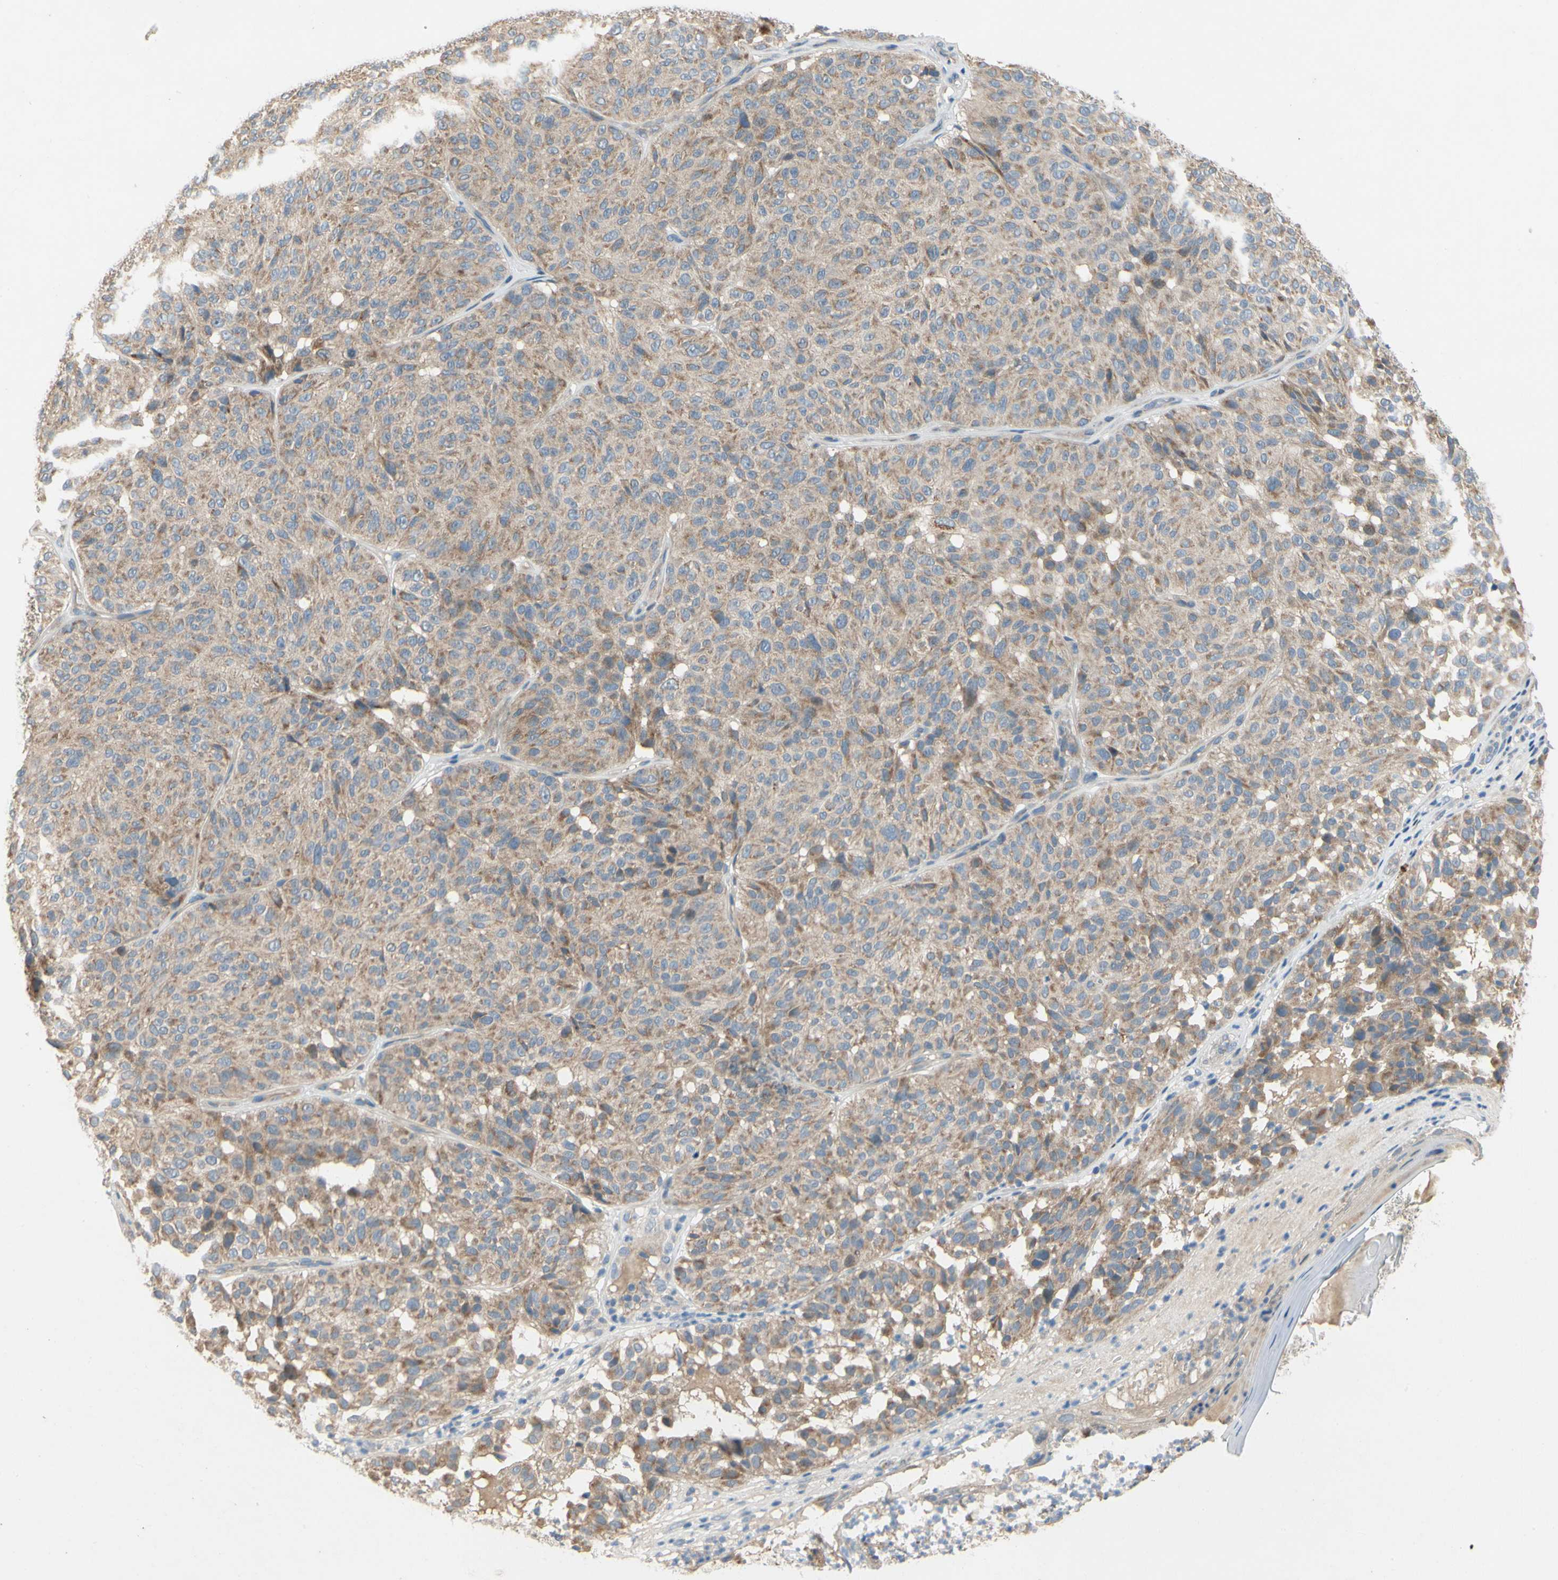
{"staining": {"intensity": "moderate", "quantity": ">75%", "location": "cytoplasmic/membranous"}, "tissue": "melanoma", "cell_type": "Tumor cells", "image_type": "cancer", "snomed": [{"axis": "morphology", "description": "Malignant melanoma, NOS"}, {"axis": "topography", "description": "Skin"}], "caption": "Protein analysis of melanoma tissue demonstrates moderate cytoplasmic/membranous positivity in about >75% of tumor cells.", "gene": "KLHDC8B", "patient": {"sex": "female", "age": 46}}